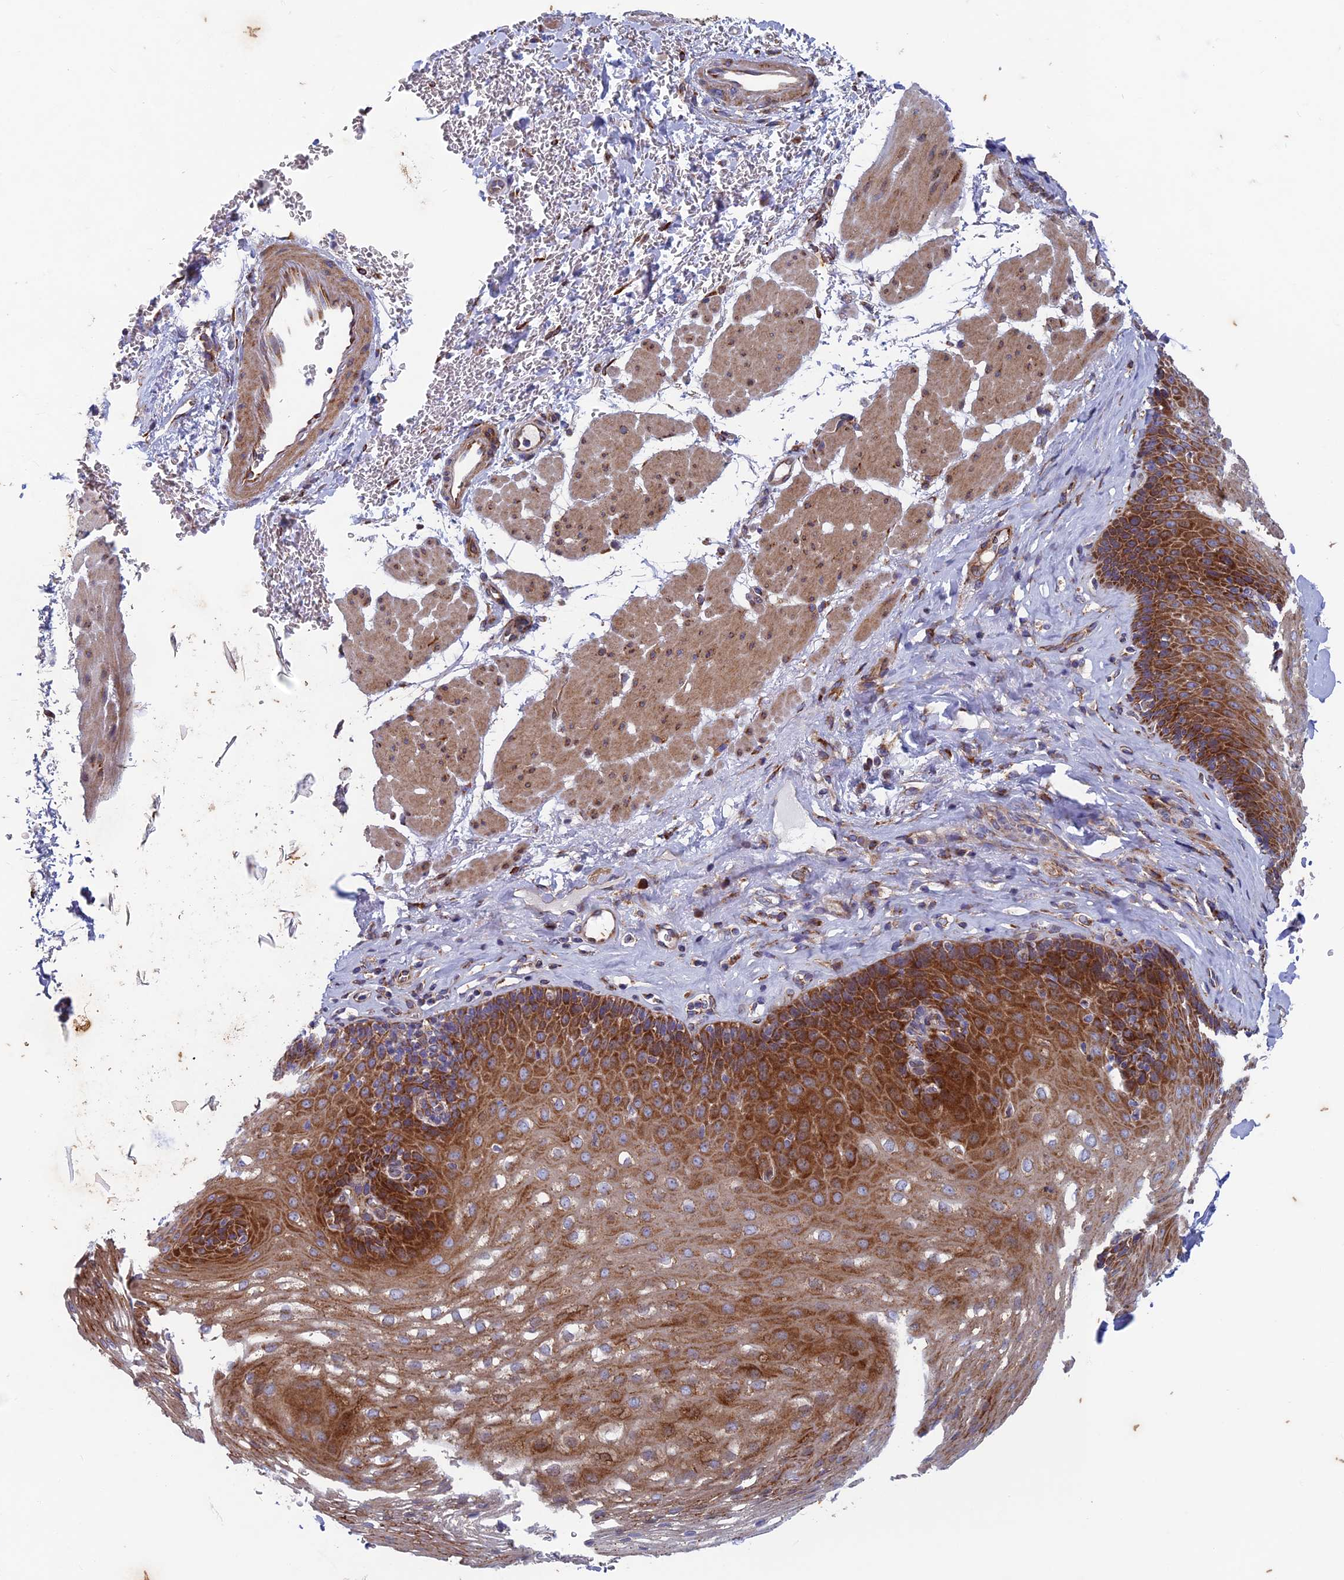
{"staining": {"intensity": "strong", "quantity": ">75%", "location": "cytoplasmic/membranous"}, "tissue": "esophagus", "cell_type": "Squamous epithelial cells", "image_type": "normal", "snomed": [{"axis": "morphology", "description": "Normal tissue, NOS"}, {"axis": "topography", "description": "Esophagus"}], "caption": "Immunohistochemistry (IHC) histopathology image of unremarkable esophagus: human esophagus stained using immunohistochemistry demonstrates high levels of strong protein expression localized specifically in the cytoplasmic/membranous of squamous epithelial cells, appearing as a cytoplasmic/membranous brown color.", "gene": "AP4S1", "patient": {"sex": "female", "age": 66}}